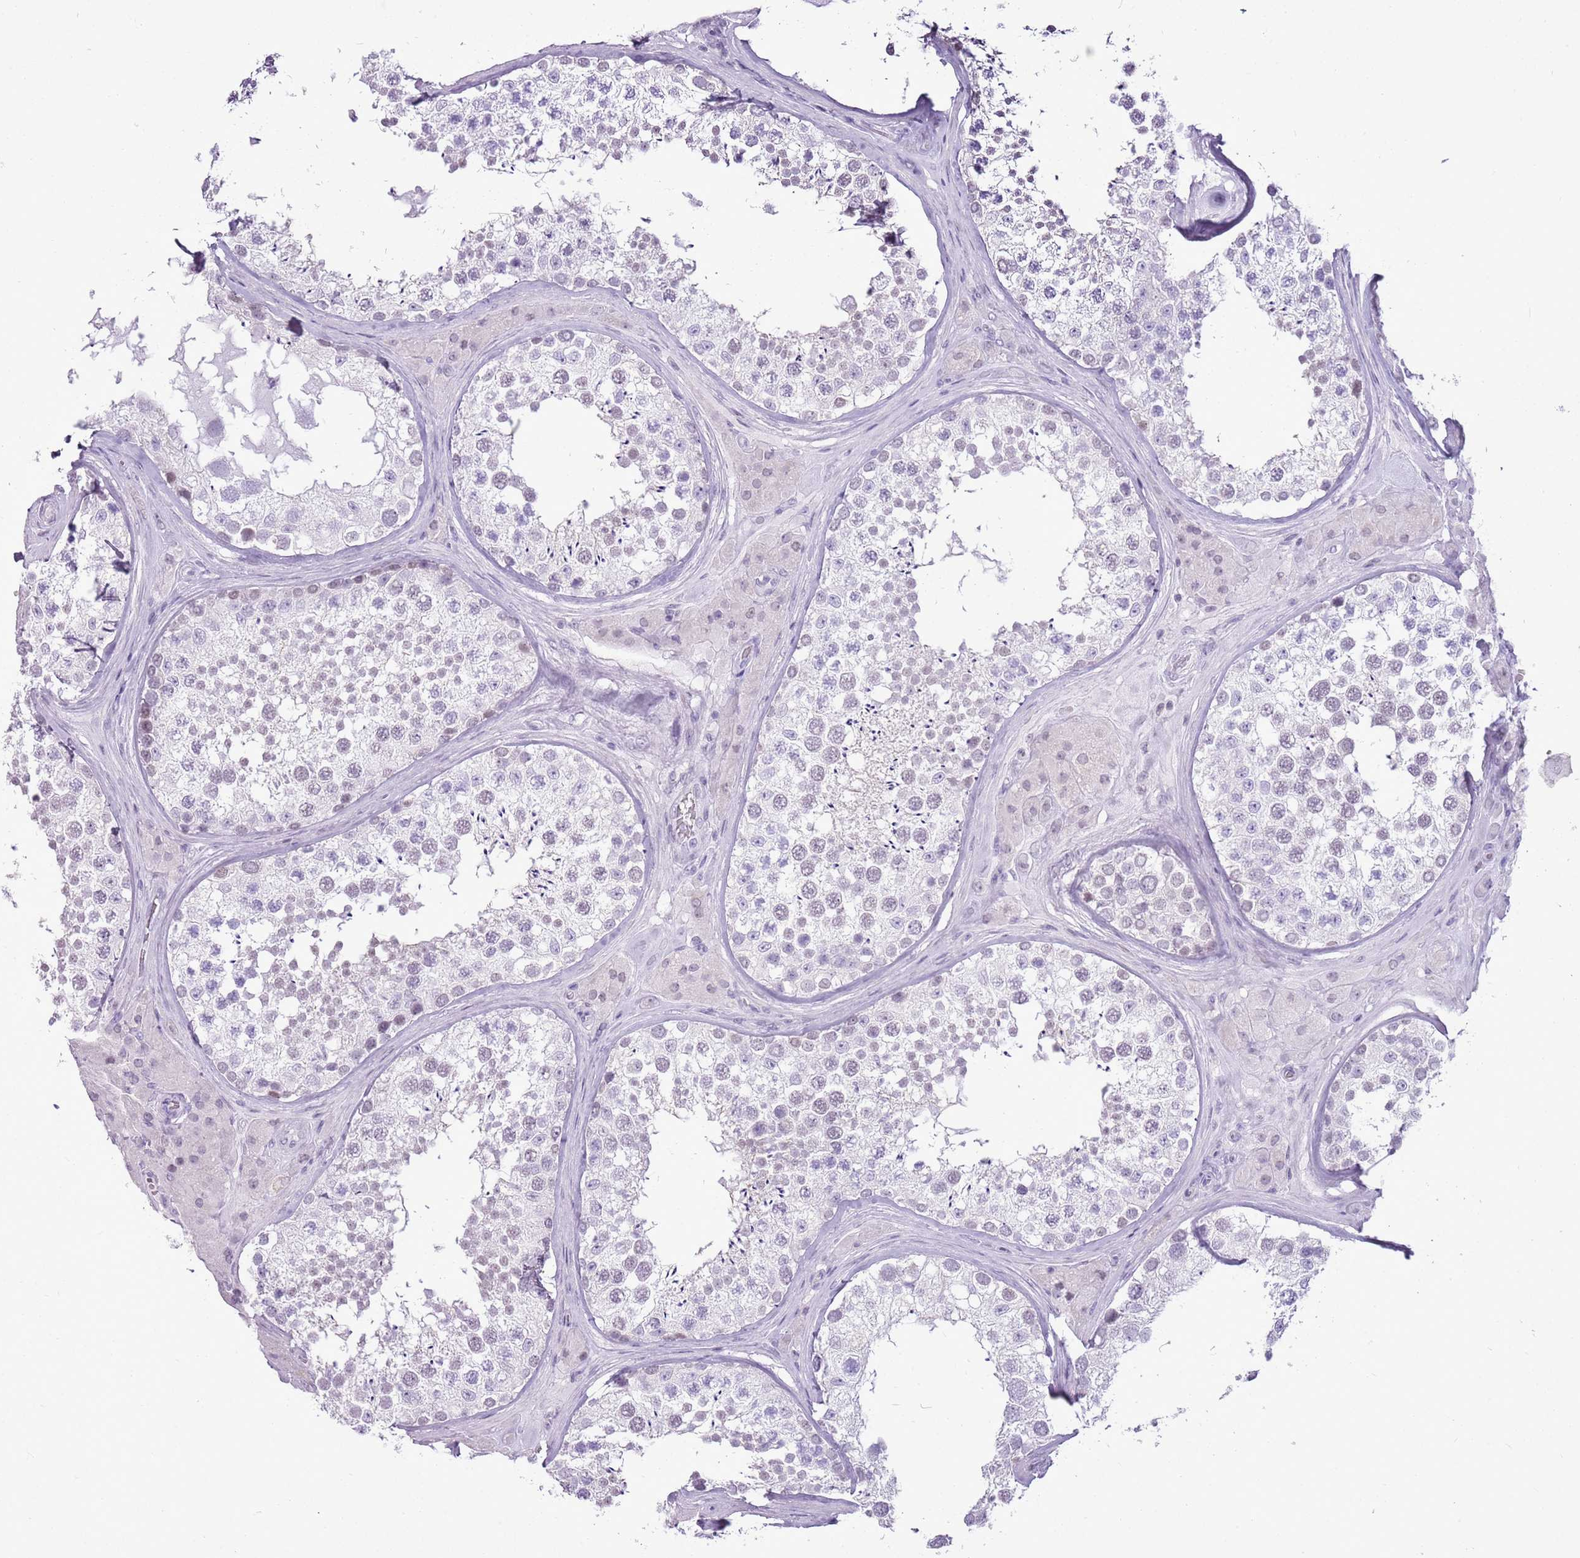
{"staining": {"intensity": "negative", "quantity": "none", "location": "none"}, "tissue": "testis", "cell_type": "Cells in seminiferous ducts", "image_type": "normal", "snomed": [{"axis": "morphology", "description": "Normal tissue, NOS"}, {"axis": "topography", "description": "Testis"}], "caption": "The immunohistochemistry image has no significant expression in cells in seminiferous ducts of testis.", "gene": "RPL3L", "patient": {"sex": "male", "age": 46}}